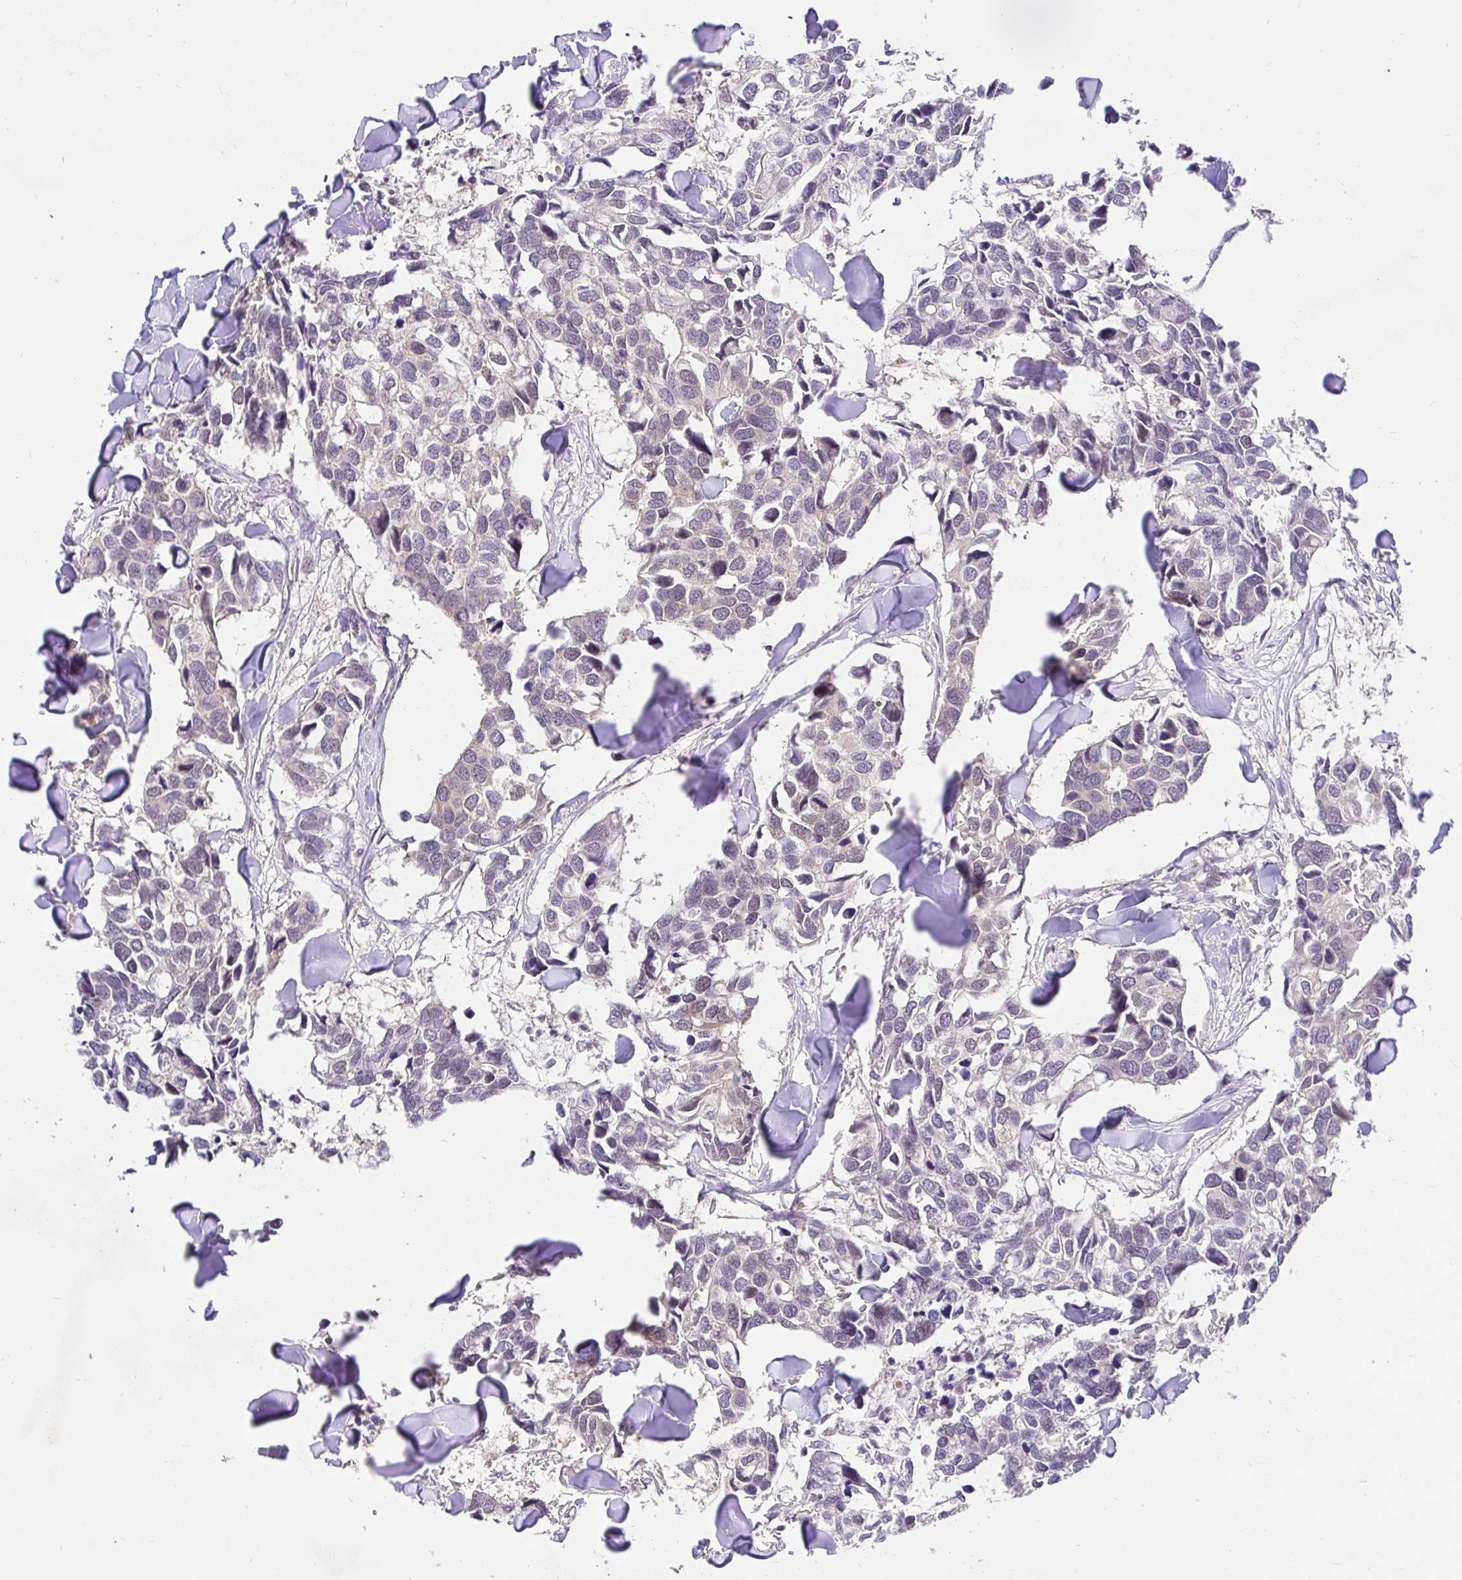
{"staining": {"intensity": "negative", "quantity": "none", "location": "none"}, "tissue": "breast cancer", "cell_type": "Tumor cells", "image_type": "cancer", "snomed": [{"axis": "morphology", "description": "Duct carcinoma"}, {"axis": "topography", "description": "Breast"}], "caption": "DAB (3,3'-diaminobenzidine) immunohistochemical staining of invasive ductal carcinoma (breast) reveals no significant expression in tumor cells.", "gene": "UBE2M", "patient": {"sex": "female", "age": 83}}